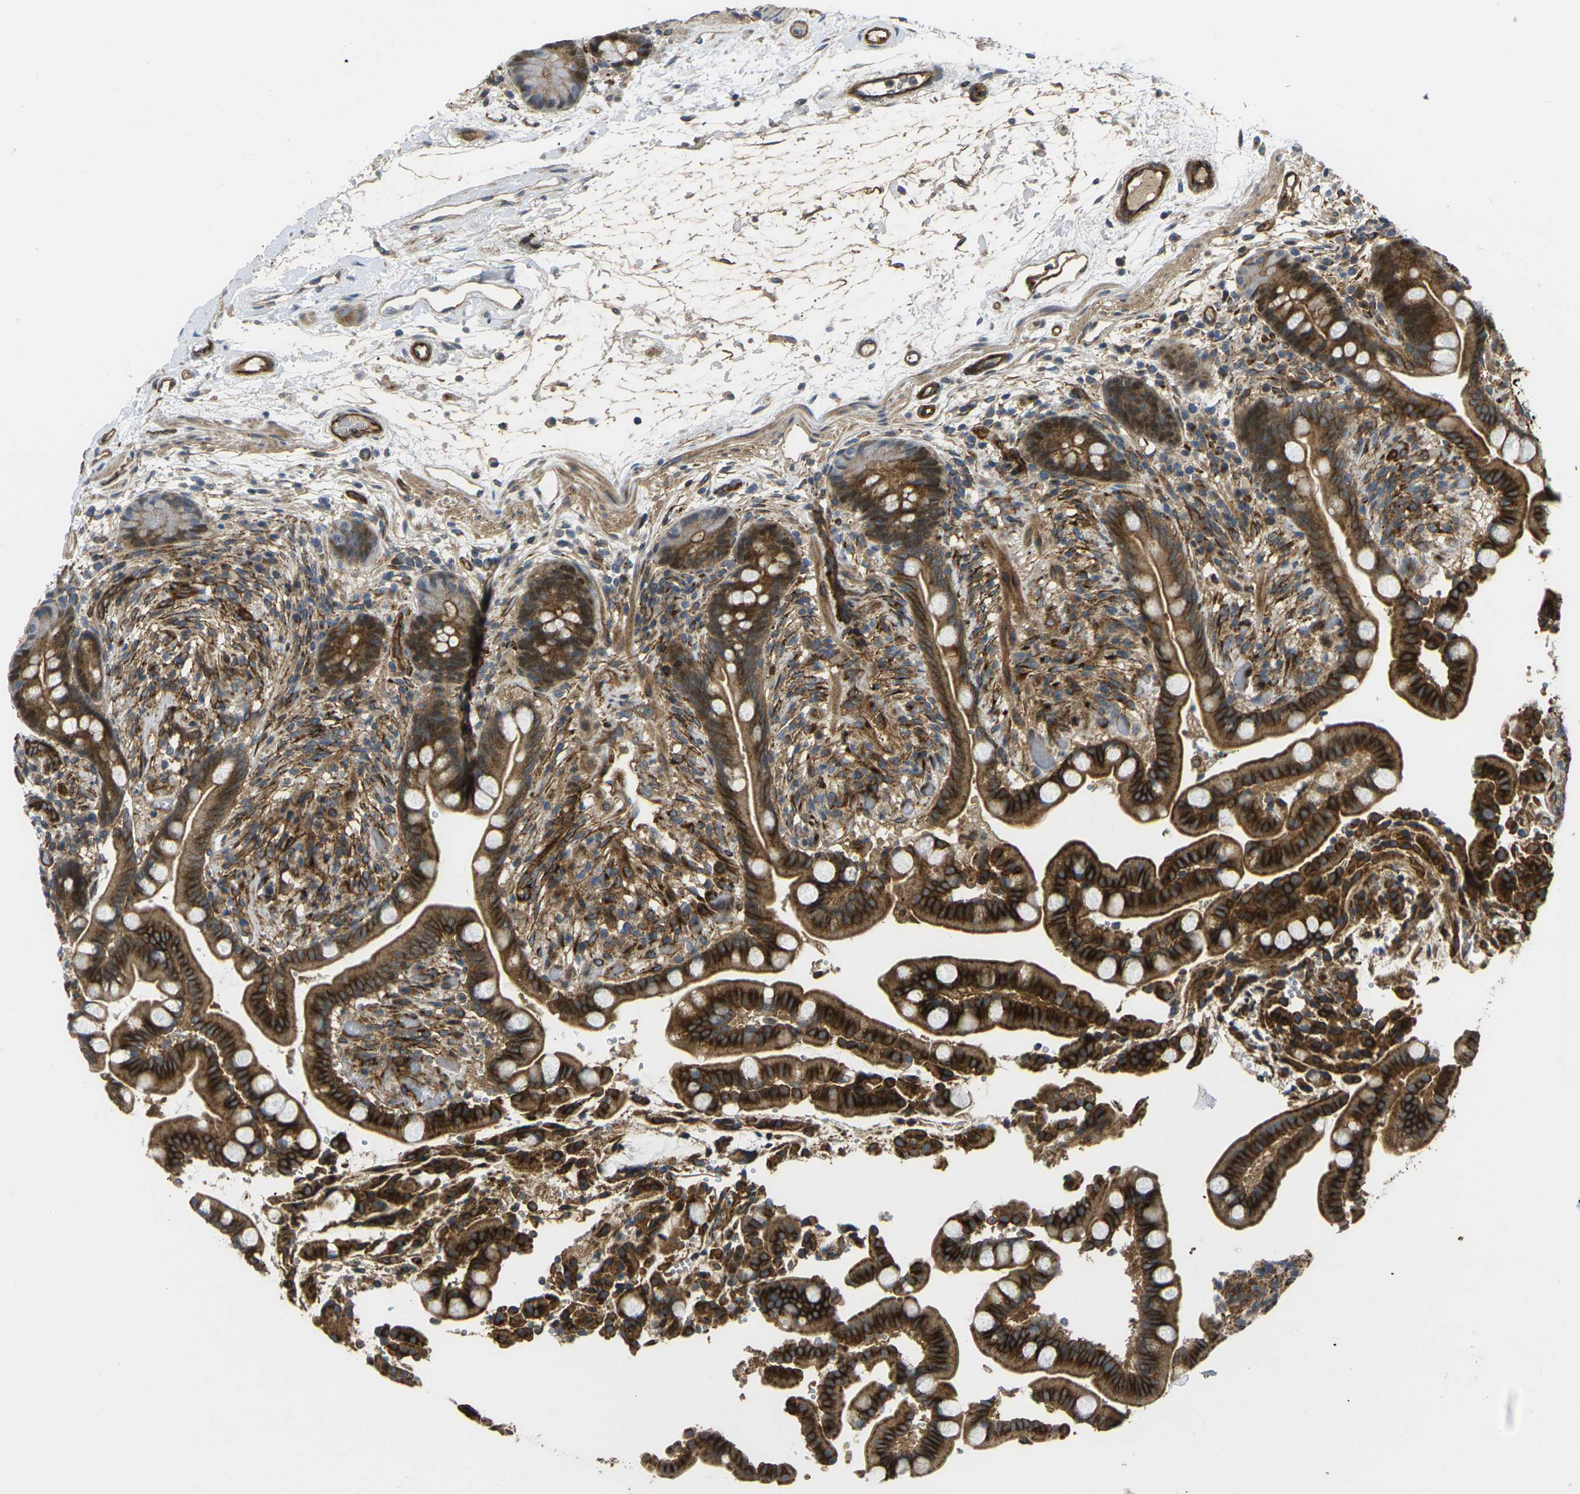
{"staining": {"intensity": "strong", "quantity": ">75%", "location": "cytoplasmic/membranous"}, "tissue": "colon", "cell_type": "Endothelial cells", "image_type": "normal", "snomed": [{"axis": "morphology", "description": "Normal tissue, NOS"}, {"axis": "topography", "description": "Colon"}], "caption": "Immunohistochemistry (IHC) image of unremarkable colon stained for a protein (brown), which reveals high levels of strong cytoplasmic/membranous positivity in approximately >75% of endothelial cells.", "gene": "ECE1", "patient": {"sex": "male", "age": 73}}